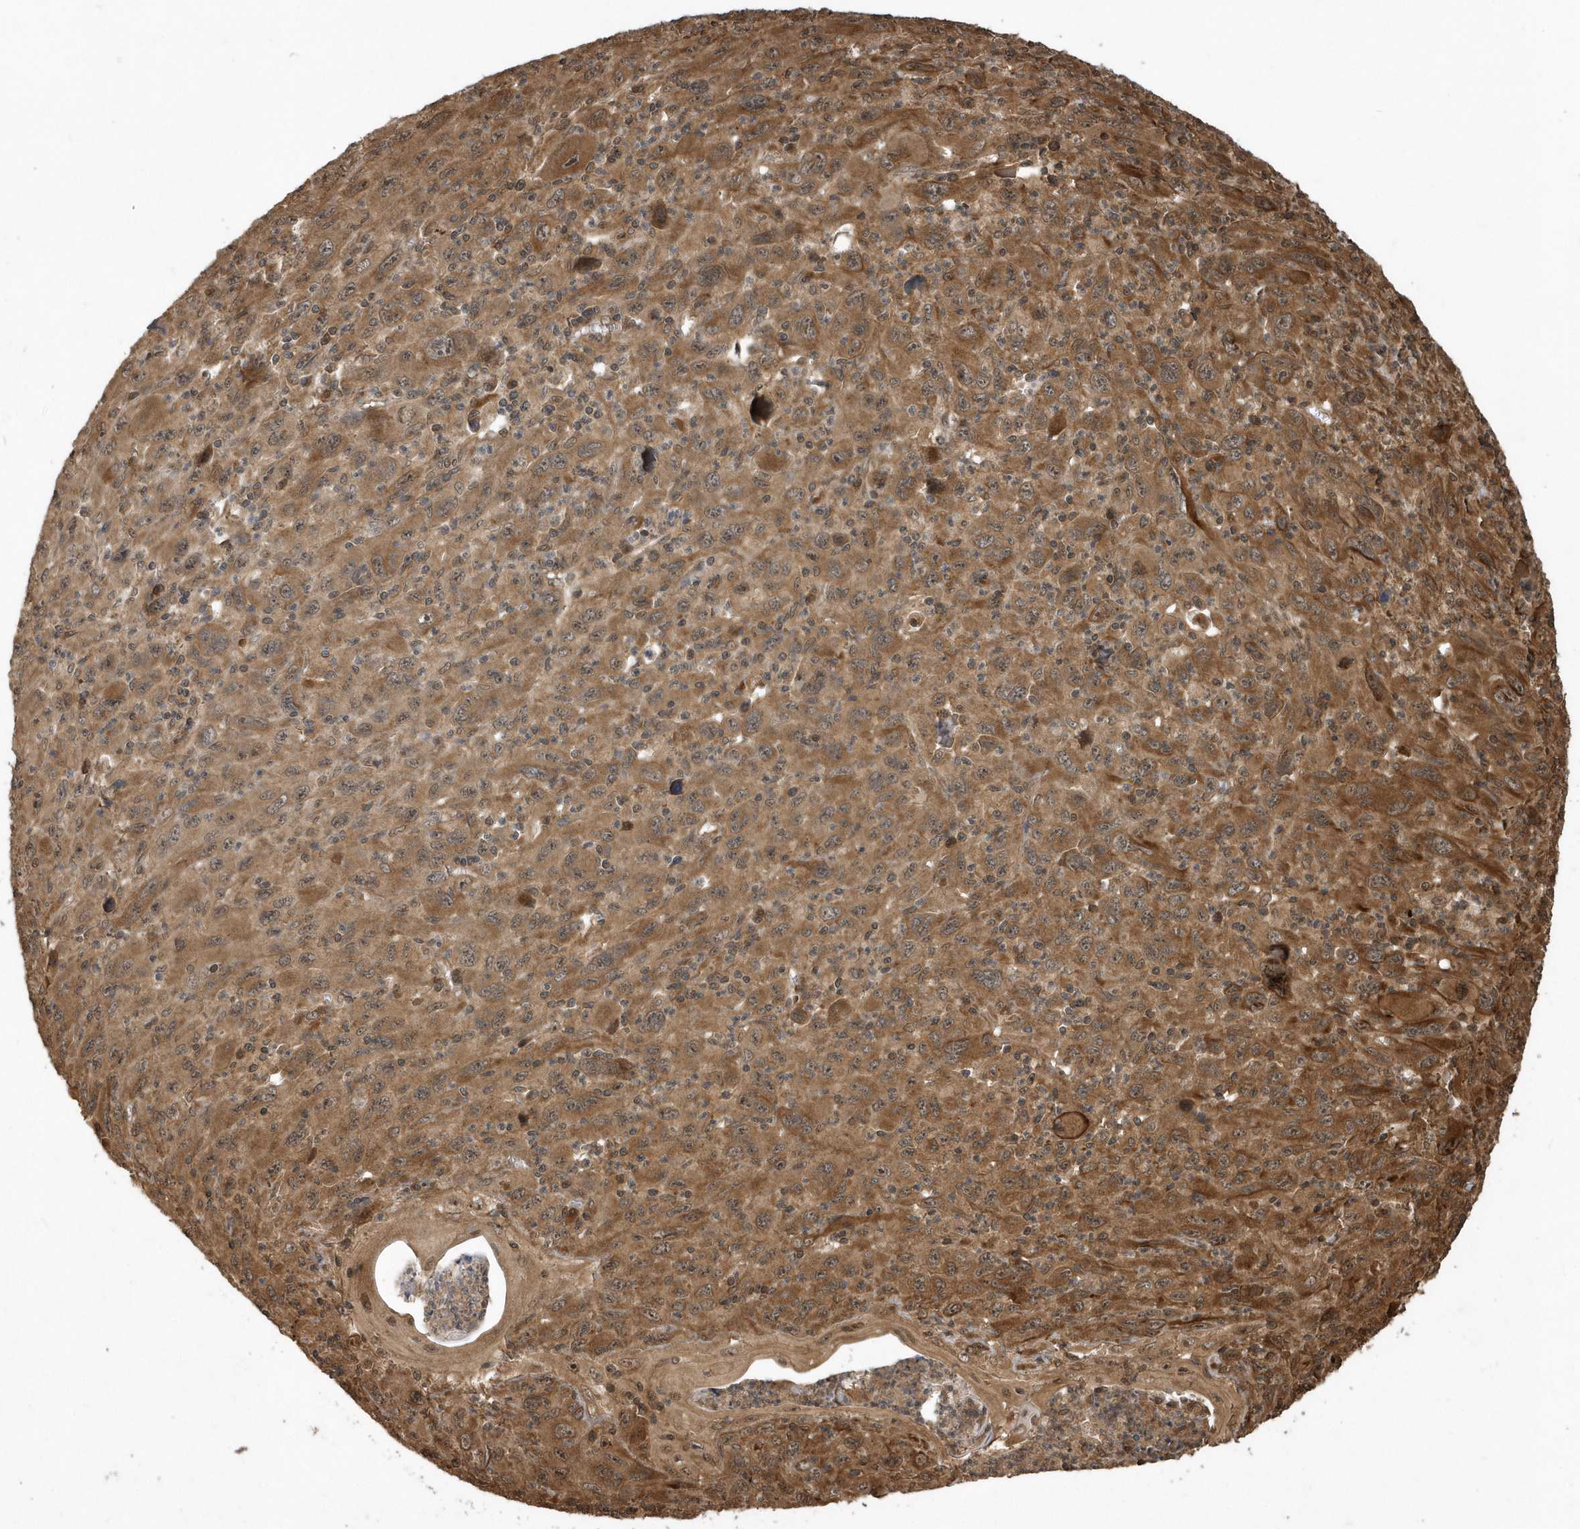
{"staining": {"intensity": "moderate", "quantity": ">75%", "location": "cytoplasmic/membranous"}, "tissue": "melanoma", "cell_type": "Tumor cells", "image_type": "cancer", "snomed": [{"axis": "morphology", "description": "Malignant melanoma, Metastatic site"}, {"axis": "topography", "description": "Skin"}], "caption": "Human malignant melanoma (metastatic site) stained for a protein (brown) shows moderate cytoplasmic/membranous positive positivity in about >75% of tumor cells.", "gene": "WASHC5", "patient": {"sex": "female", "age": 56}}